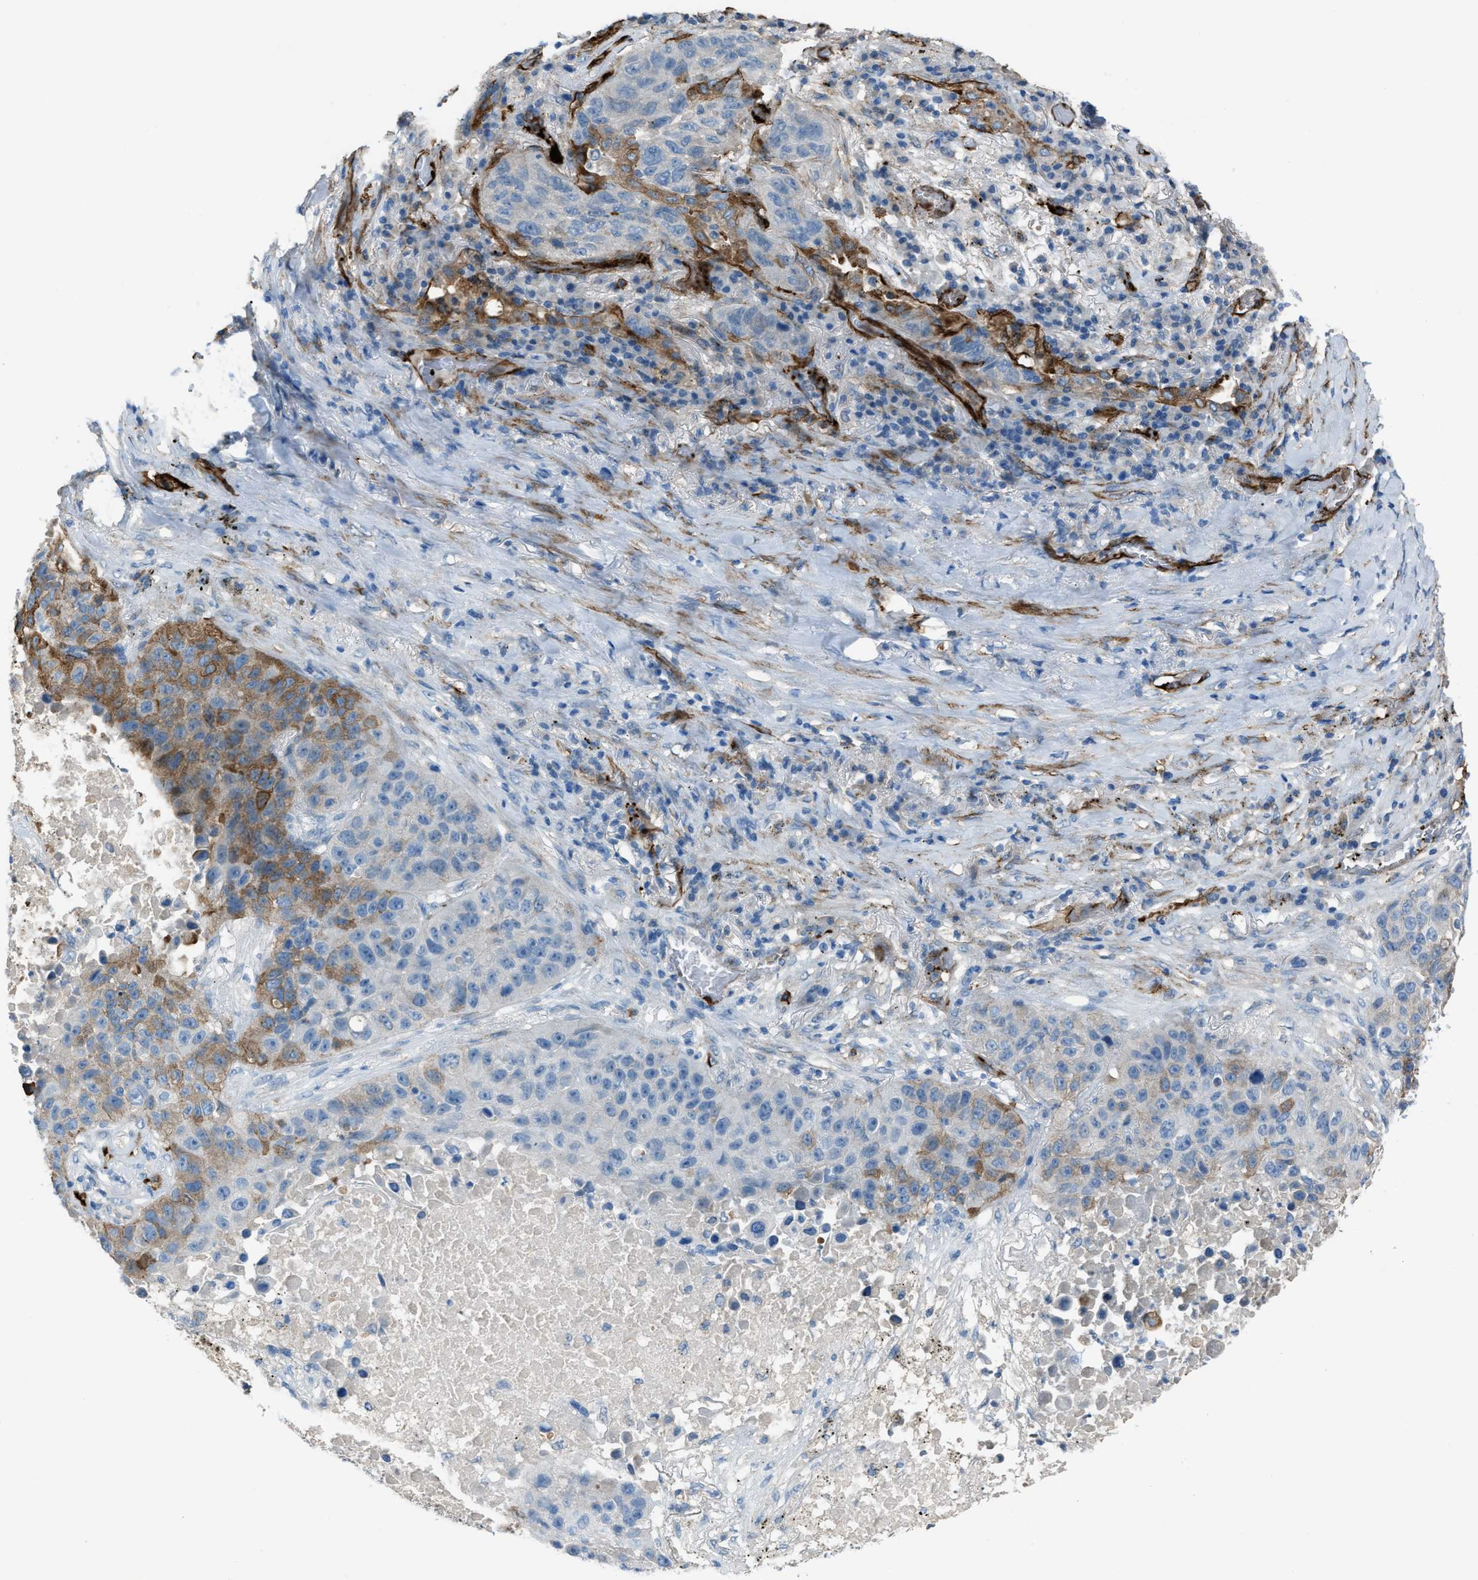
{"staining": {"intensity": "moderate", "quantity": "25%-75%", "location": "cytoplasmic/membranous"}, "tissue": "lung cancer", "cell_type": "Tumor cells", "image_type": "cancer", "snomed": [{"axis": "morphology", "description": "Squamous cell carcinoma, NOS"}, {"axis": "topography", "description": "Lung"}], "caption": "IHC of lung cancer (squamous cell carcinoma) shows medium levels of moderate cytoplasmic/membranous positivity in about 25%-75% of tumor cells. (Brightfield microscopy of DAB IHC at high magnification).", "gene": "SLC22A15", "patient": {"sex": "male", "age": 57}}